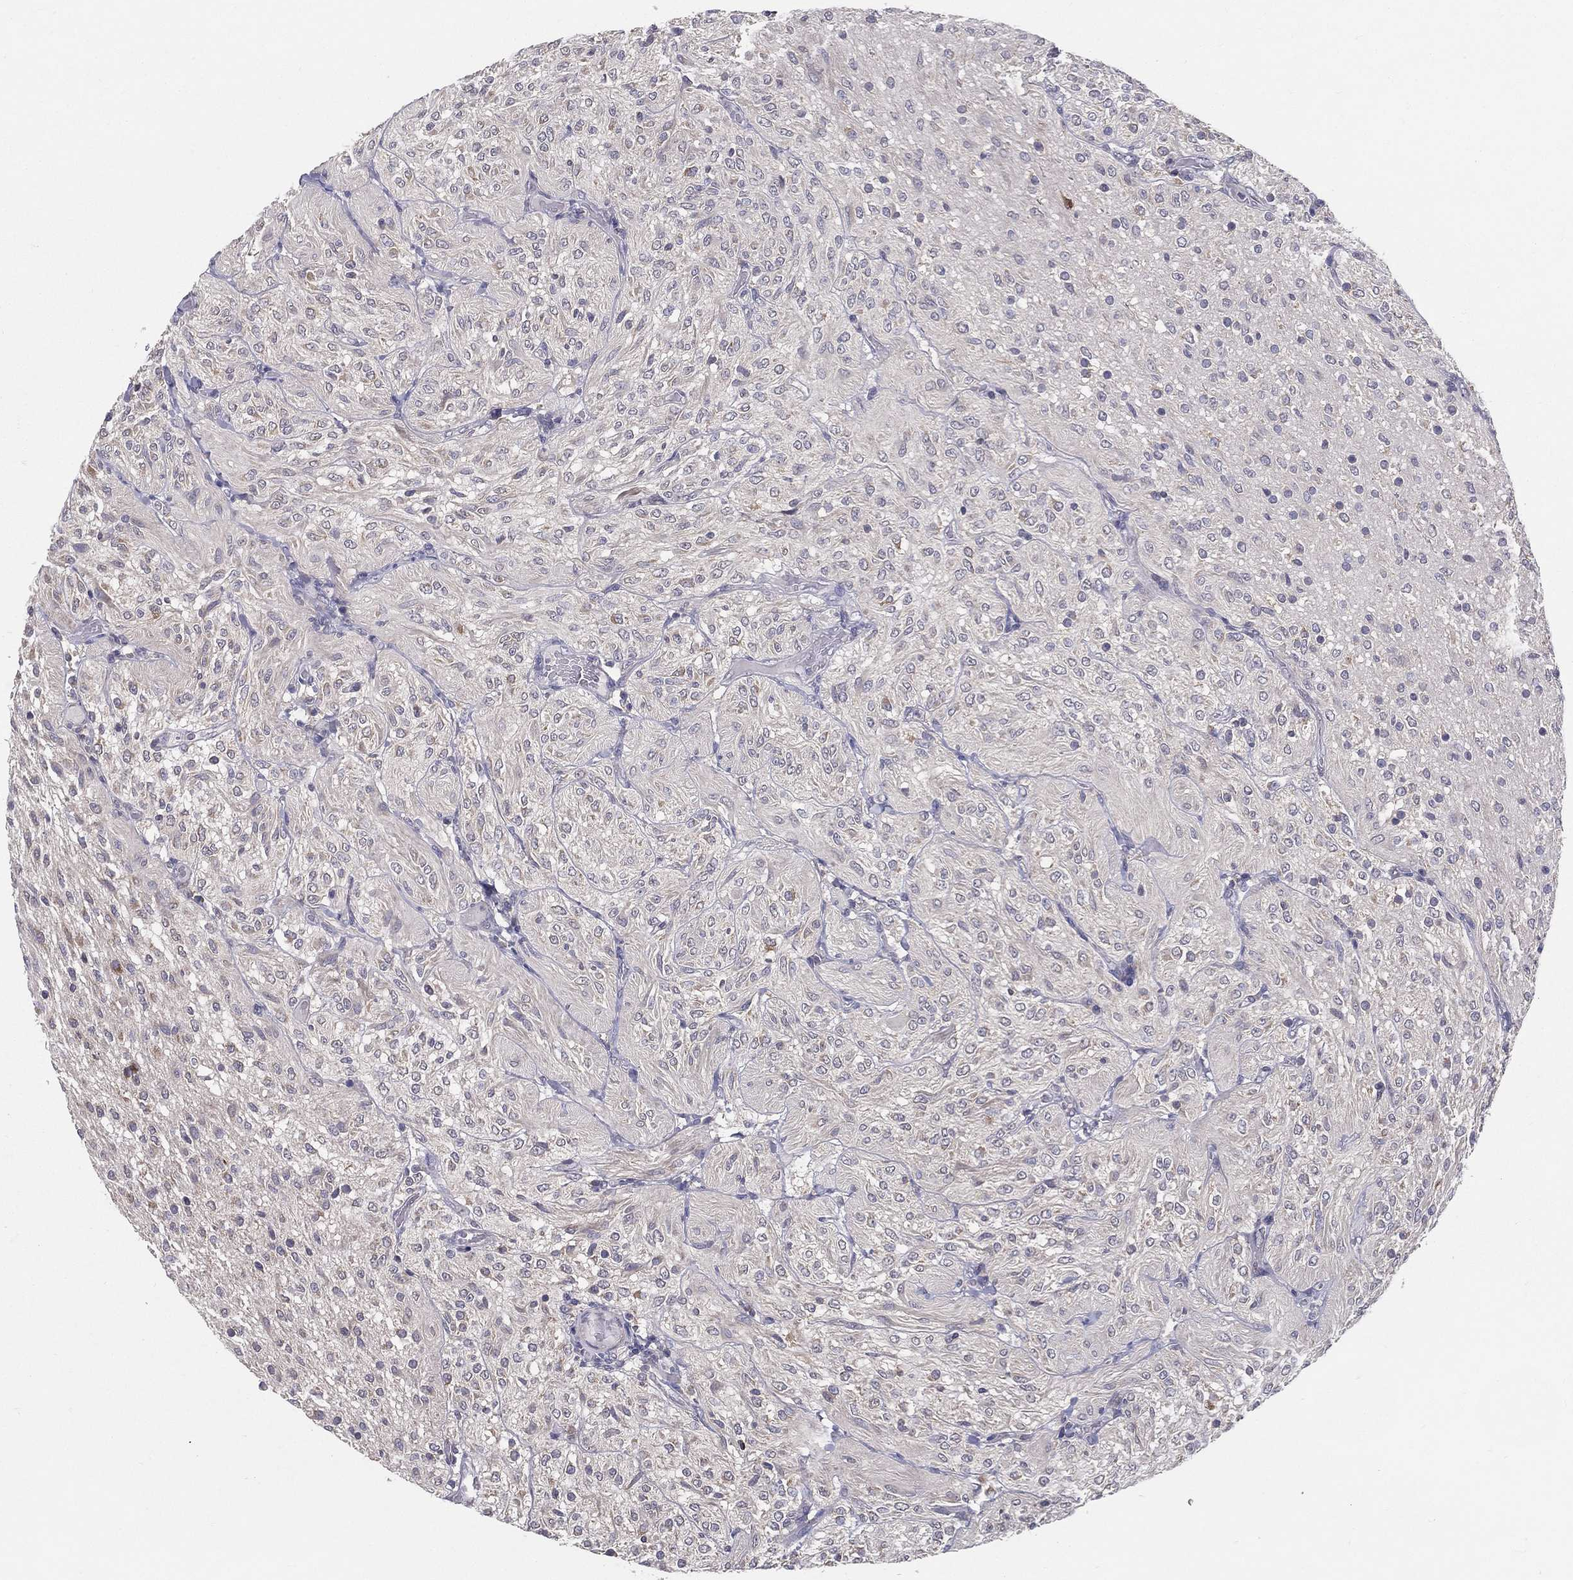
{"staining": {"intensity": "negative", "quantity": "none", "location": "none"}, "tissue": "glioma", "cell_type": "Tumor cells", "image_type": "cancer", "snomed": [{"axis": "morphology", "description": "Glioma, malignant, Low grade"}, {"axis": "topography", "description": "Brain"}], "caption": "Immunohistochemical staining of human low-grade glioma (malignant) shows no significant expression in tumor cells.", "gene": "PCSK1", "patient": {"sex": "male", "age": 3}}